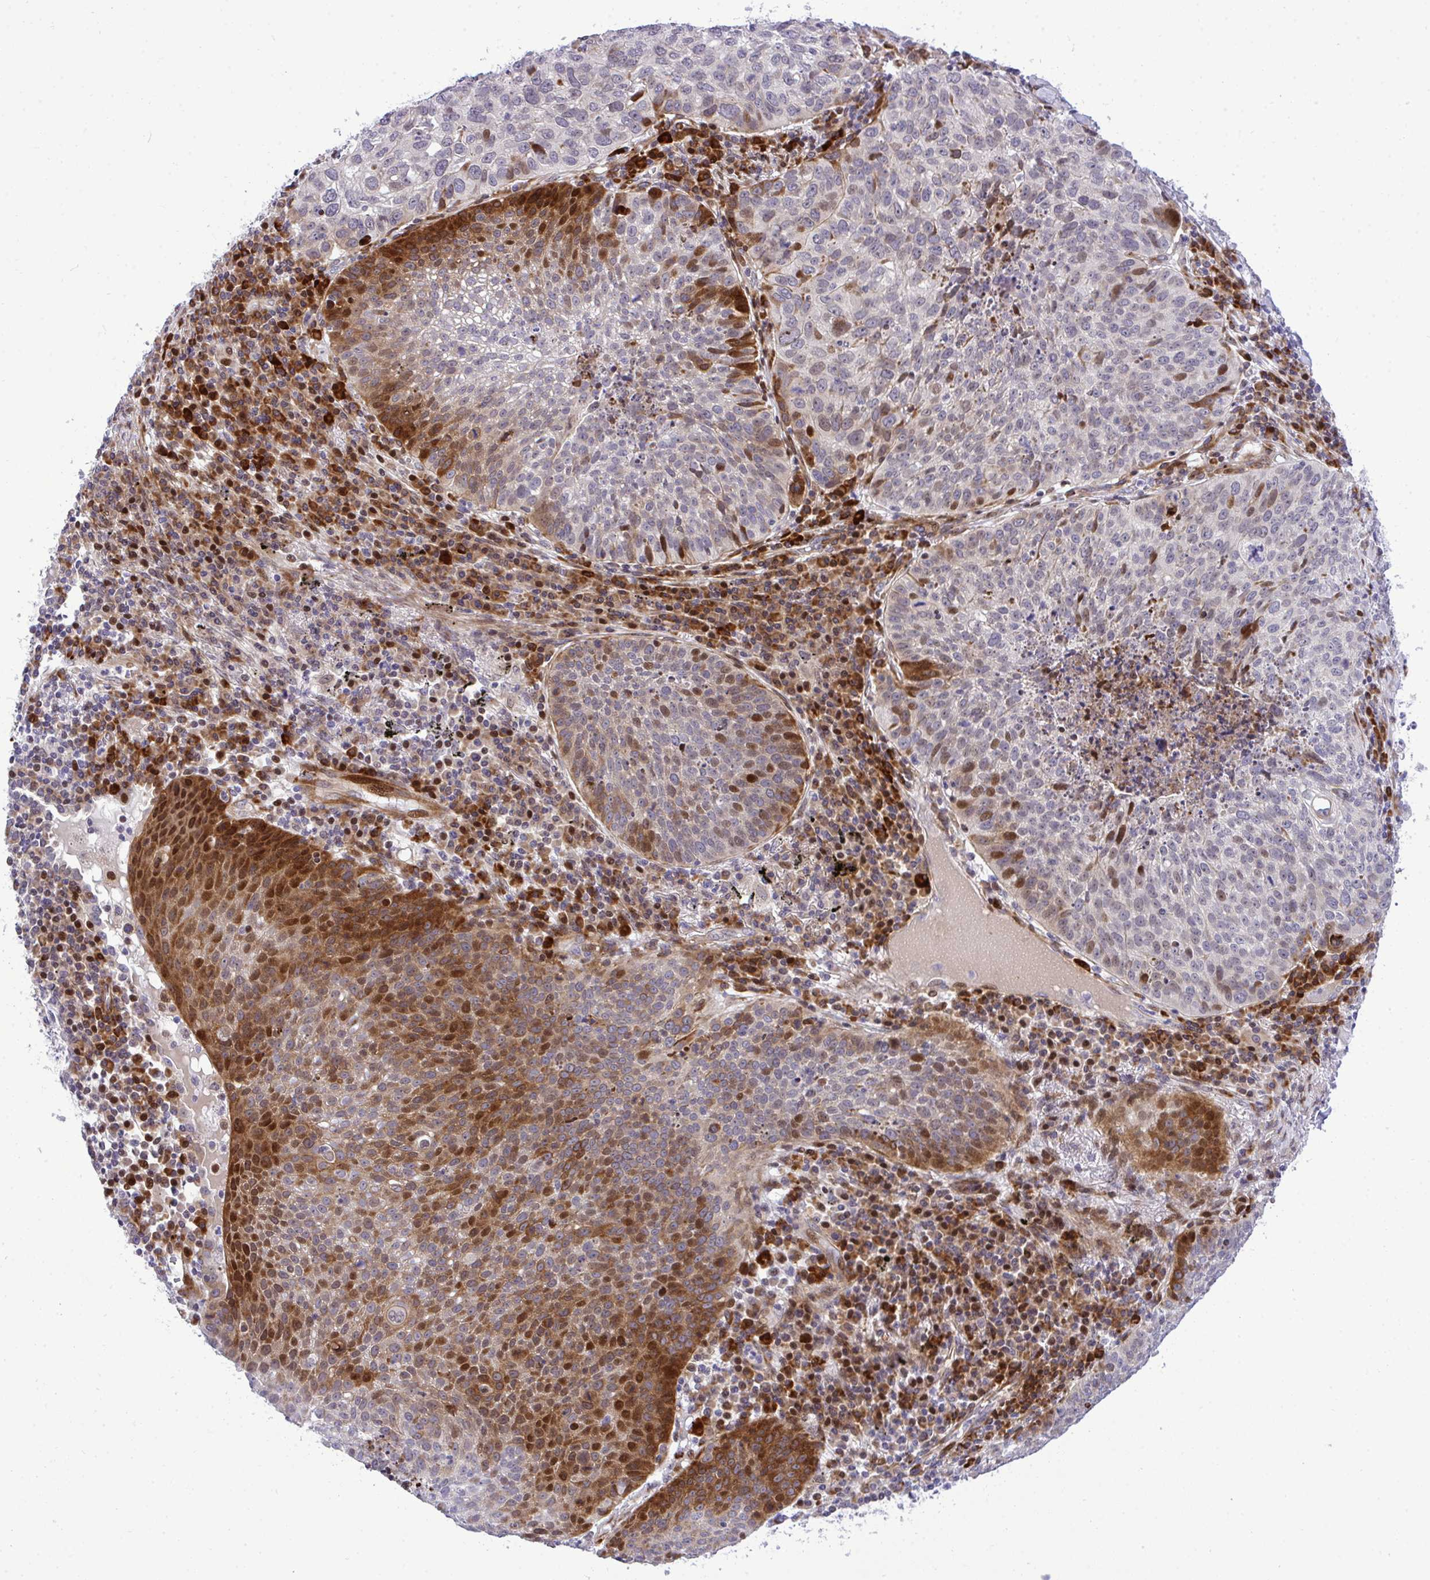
{"staining": {"intensity": "strong", "quantity": "25%-75%", "location": "cytoplasmic/membranous,nuclear"}, "tissue": "lung cancer", "cell_type": "Tumor cells", "image_type": "cancer", "snomed": [{"axis": "morphology", "description": "Squamous cell carcinoma, NOS"}, {"axis": "topography", "description": "Lung"}], "caption": "IHC micrograph of neoplastic tissue: human squamous cell carcinoma (lung) stained using immunohistochemistry reveals high levels of strong protein expression localized specifically in the cytoplasmic/membranous and nuclear of tumor cells, appearing as a cytoplasmic/membranous and nuclear brown color.", "gene": "CASTOR2", "patient": {"sex": "male", "age": 63}}